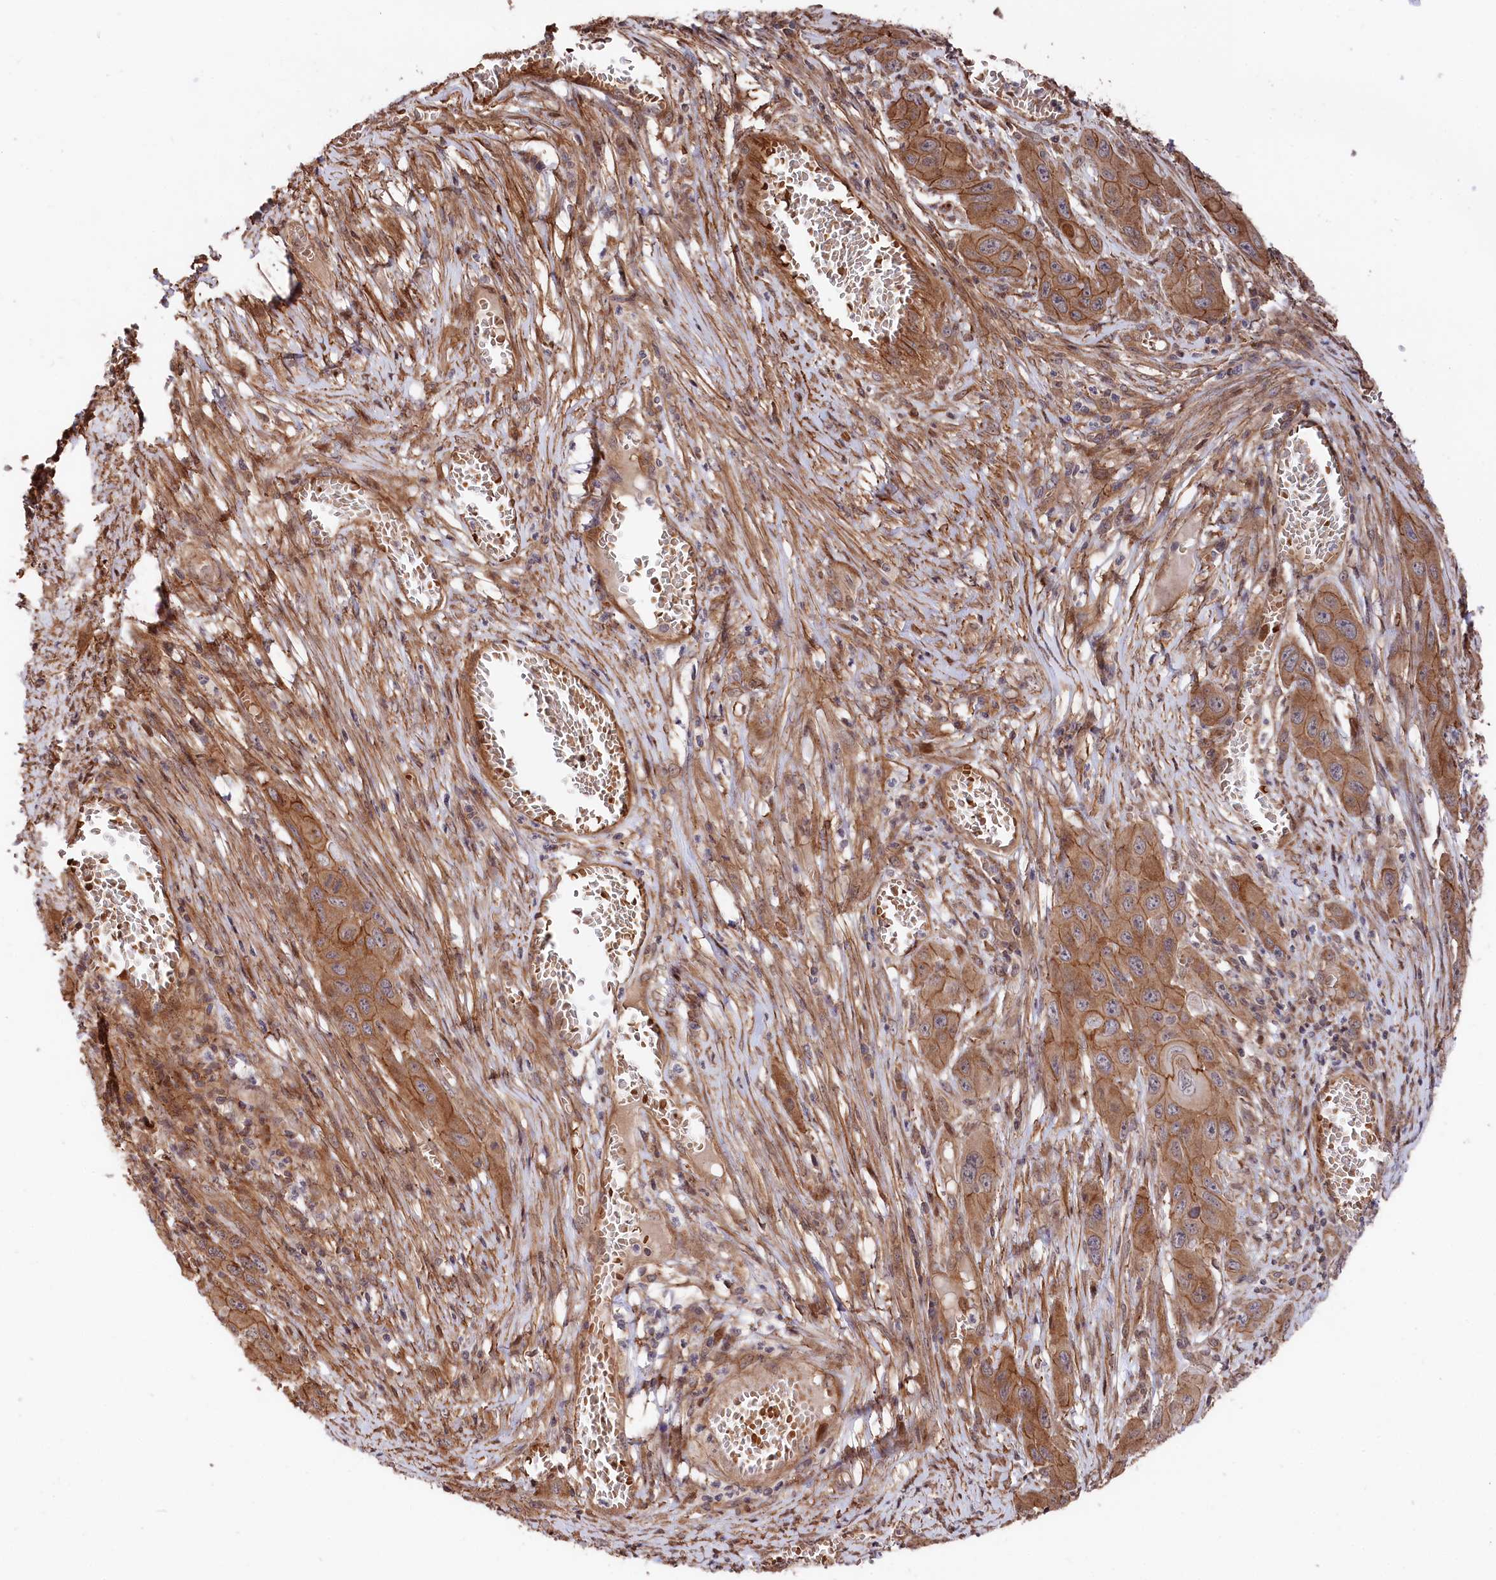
{"staining": {"intensity": "moderate", "quantity": ">75%", "location": "cytoplasmic/membranous"}, "tissue": "skin cancer", "cell_type": "Tumor cells", "image_type": "cancer", "snomed": [{"axis": "morphology", "description": "Squamous cell carcinoma, NOS"}, {"axis": "topography", "description": "Skin"}], "caption": "Immunohistochemical staining of skin squamous cell carcinoma exhibits moderate cytoplasmic/membranous protein positivity in approximately >75% of tumor cells.", "gene": "TNKS1BP1", "patient": {"sex": "male", "age": 55}}